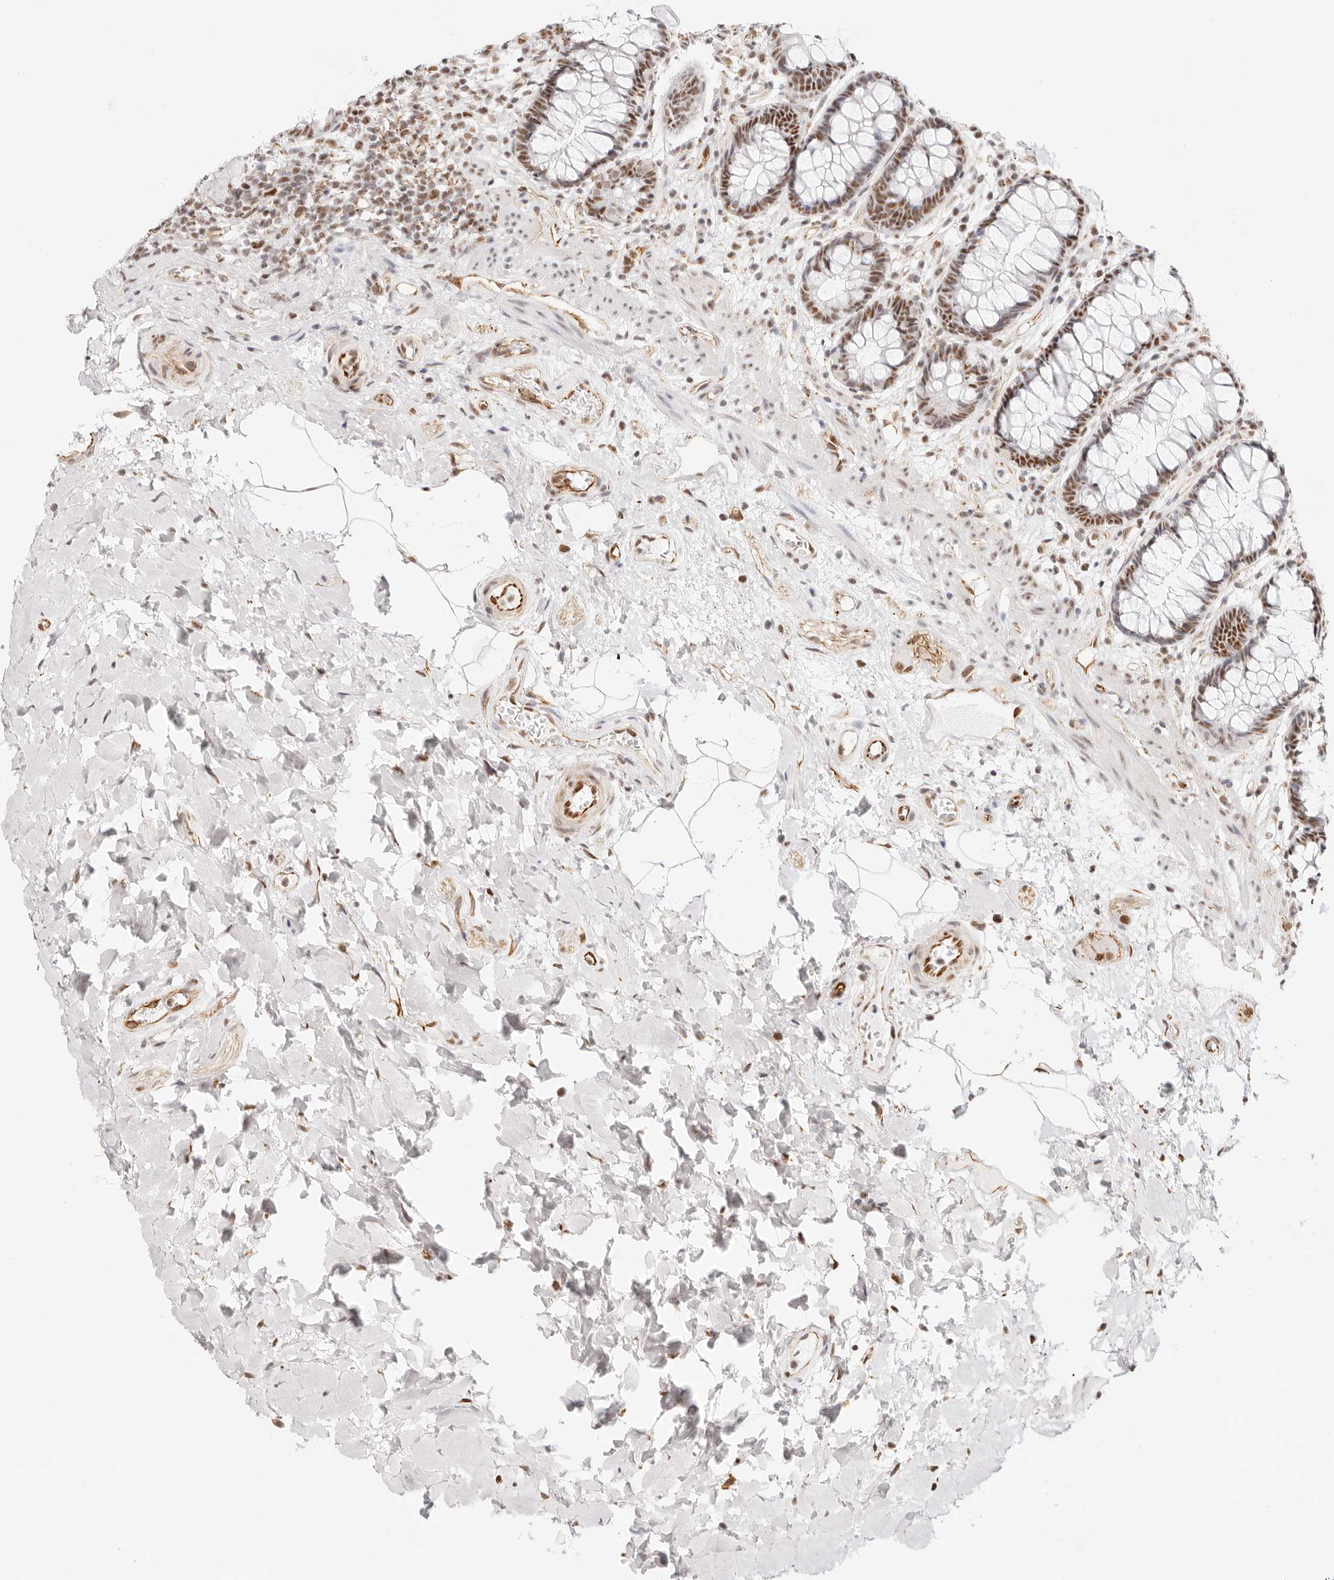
{"staining": {"intensity": "moderate", "quantity": ">75%", "location": "nuclear"}, "tissue": "rectum", "cell_type": "Glandular cells", "image_type": "normal", "snomed": [{"axis": "morphology", "description": "Normal tissue, NOS"}, {"axis": "topography", "description": "Rectum"}], "caption": "Protein analysis of benign rectum reveals moderate nuclear positivity in about >75% of glandular cells.", "gene": "ZC3H11A", "patient": {"sex": "male", "age": 64}}